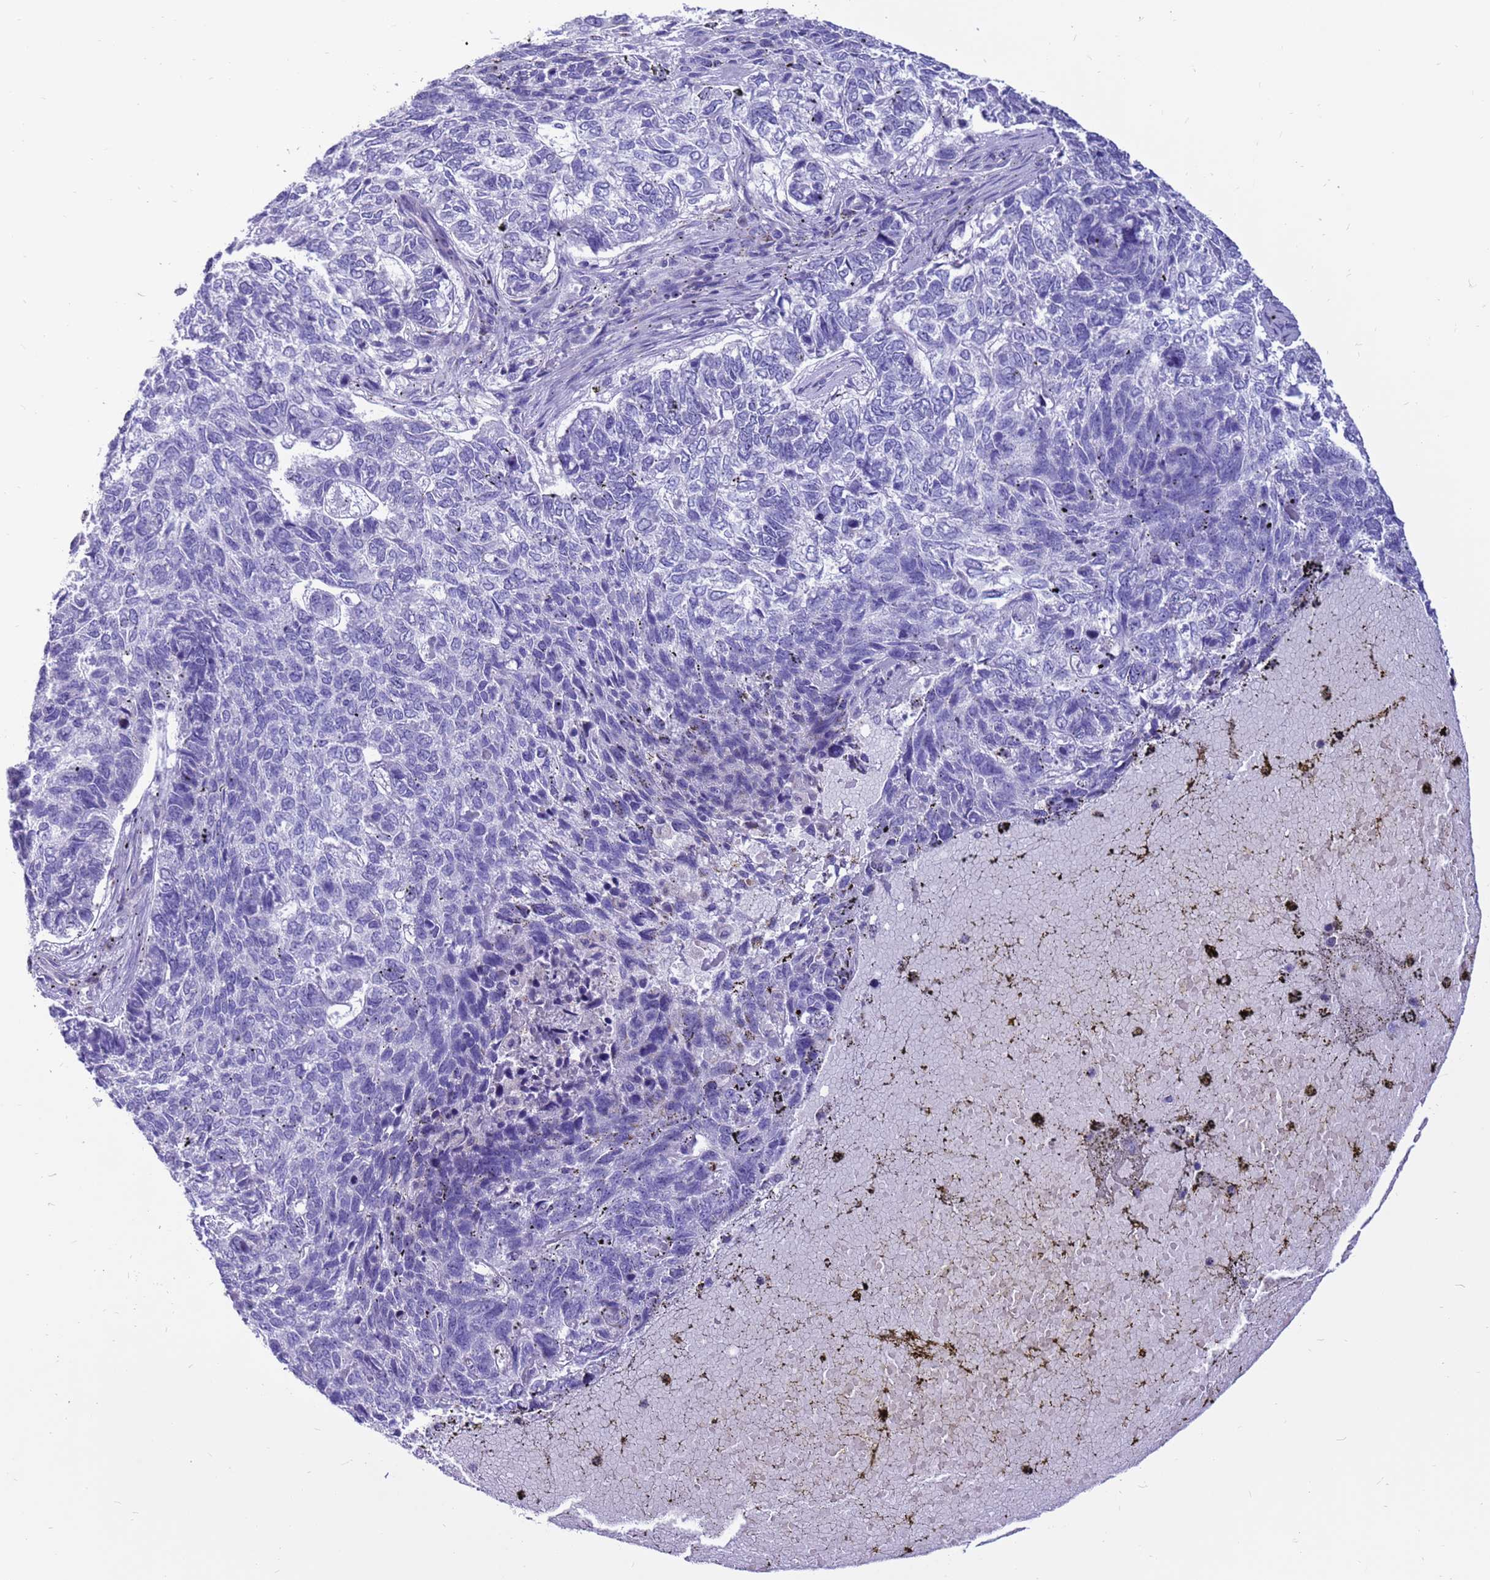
{"staining": {"intensity": "negative", "quantity": "none", "location": "none"}, "tissue": "skin cancer", "cell_type": "Tumor cells", "image_type": "cancer", "snomed": [{"axis": "morphology", "description": "Basal cell carcinoma"}, {"axis": "topography", "description": "Skin"}], "caption": "Tumor cells show no significant staining in skin cancer.", "gene": "PDE10A", "patient": {"sex": "female", "age": 65}}